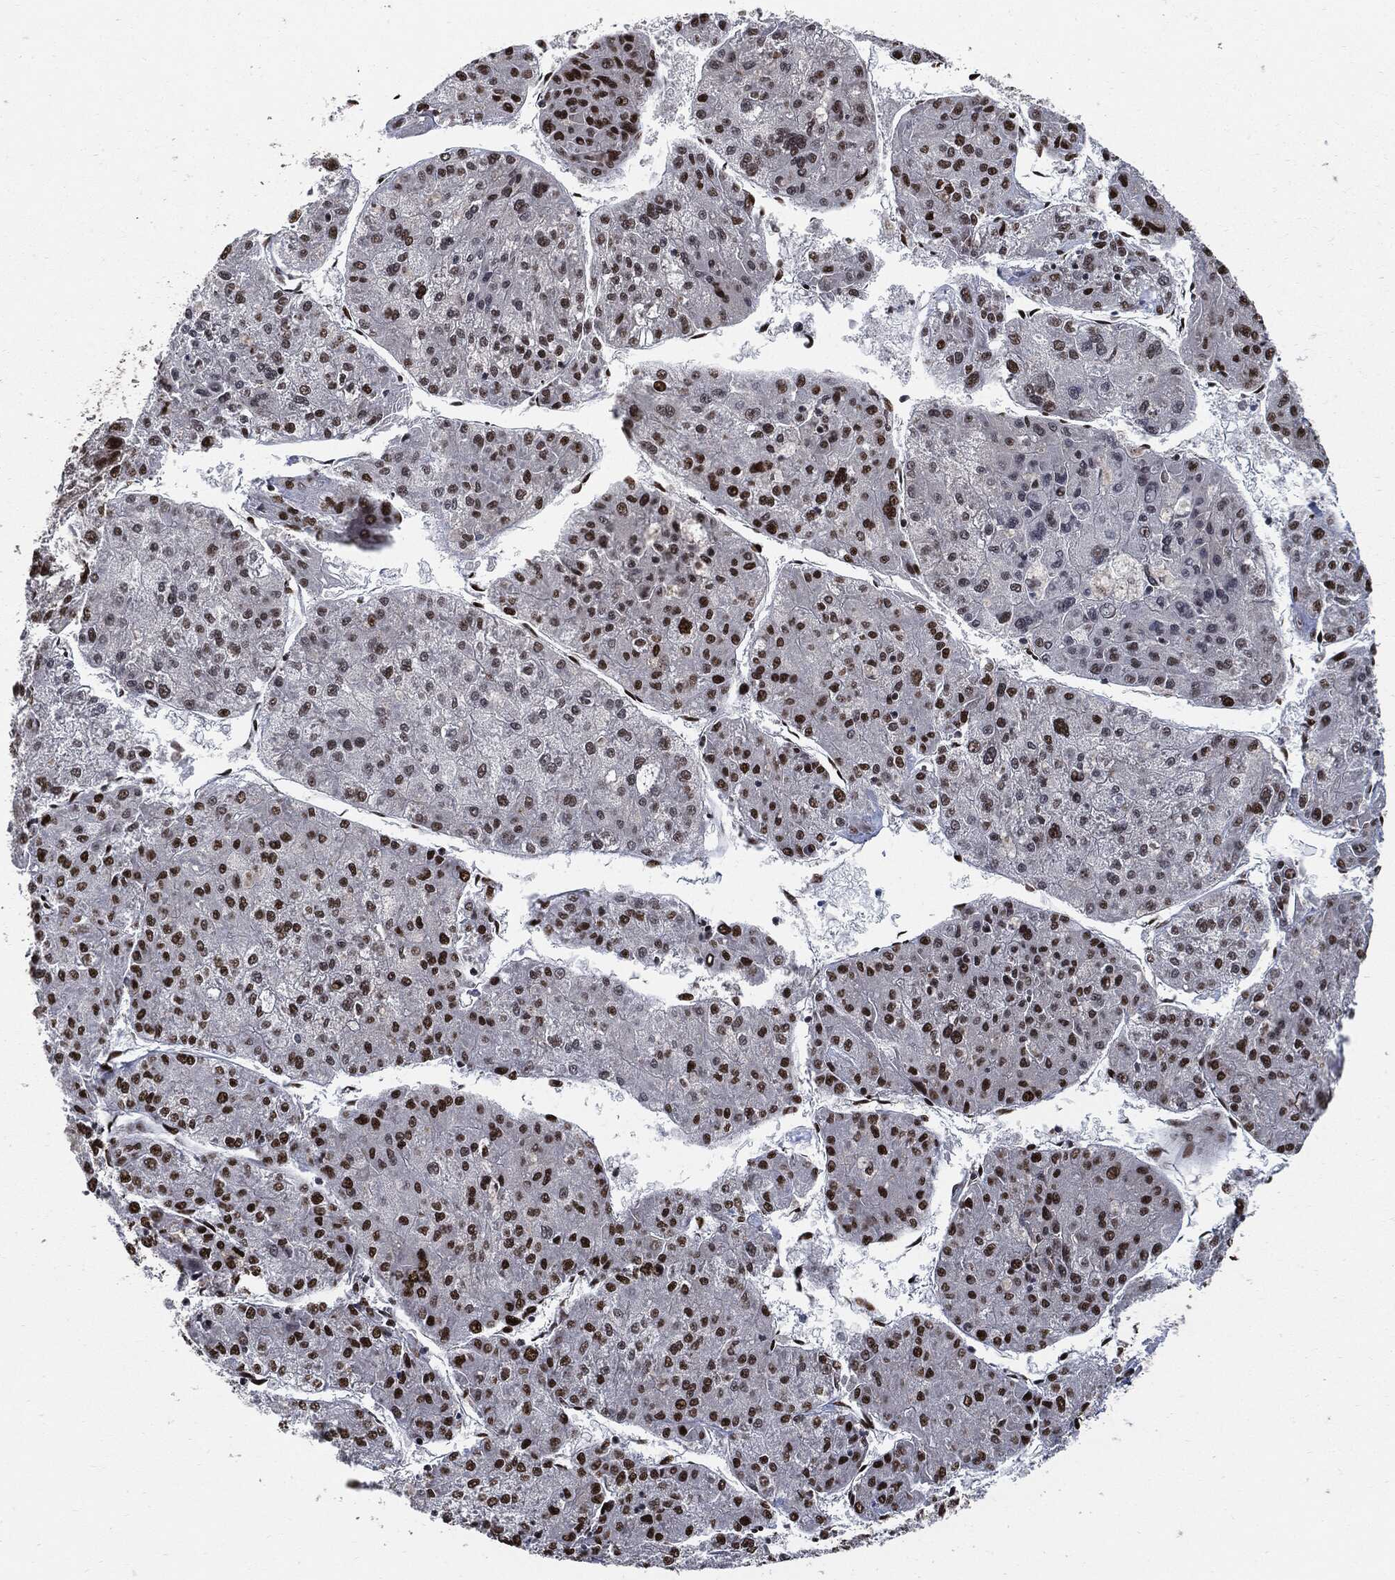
{"staining": {"intensity": "strong", "quantity": "25%-75%", "location": "nuclear"}, "tissue": "liver cancer", "cell_type": "Tumor cells", "image_type": "cancer", "snomed": [{"axis": "morphology", "description": "Carcinoma, Hepatocellular, NOS"}, {"axis": "topography", "description": "Liver"}], "caption": "Immunohistochemistry histopathology image of liver cancer stained for a protein (brown), which shows high levels of strong nuclear positivity in about 25%-75% of tumor cells.", "gene": "RECQL", "patient": {"sex": "male", "age": 43}}